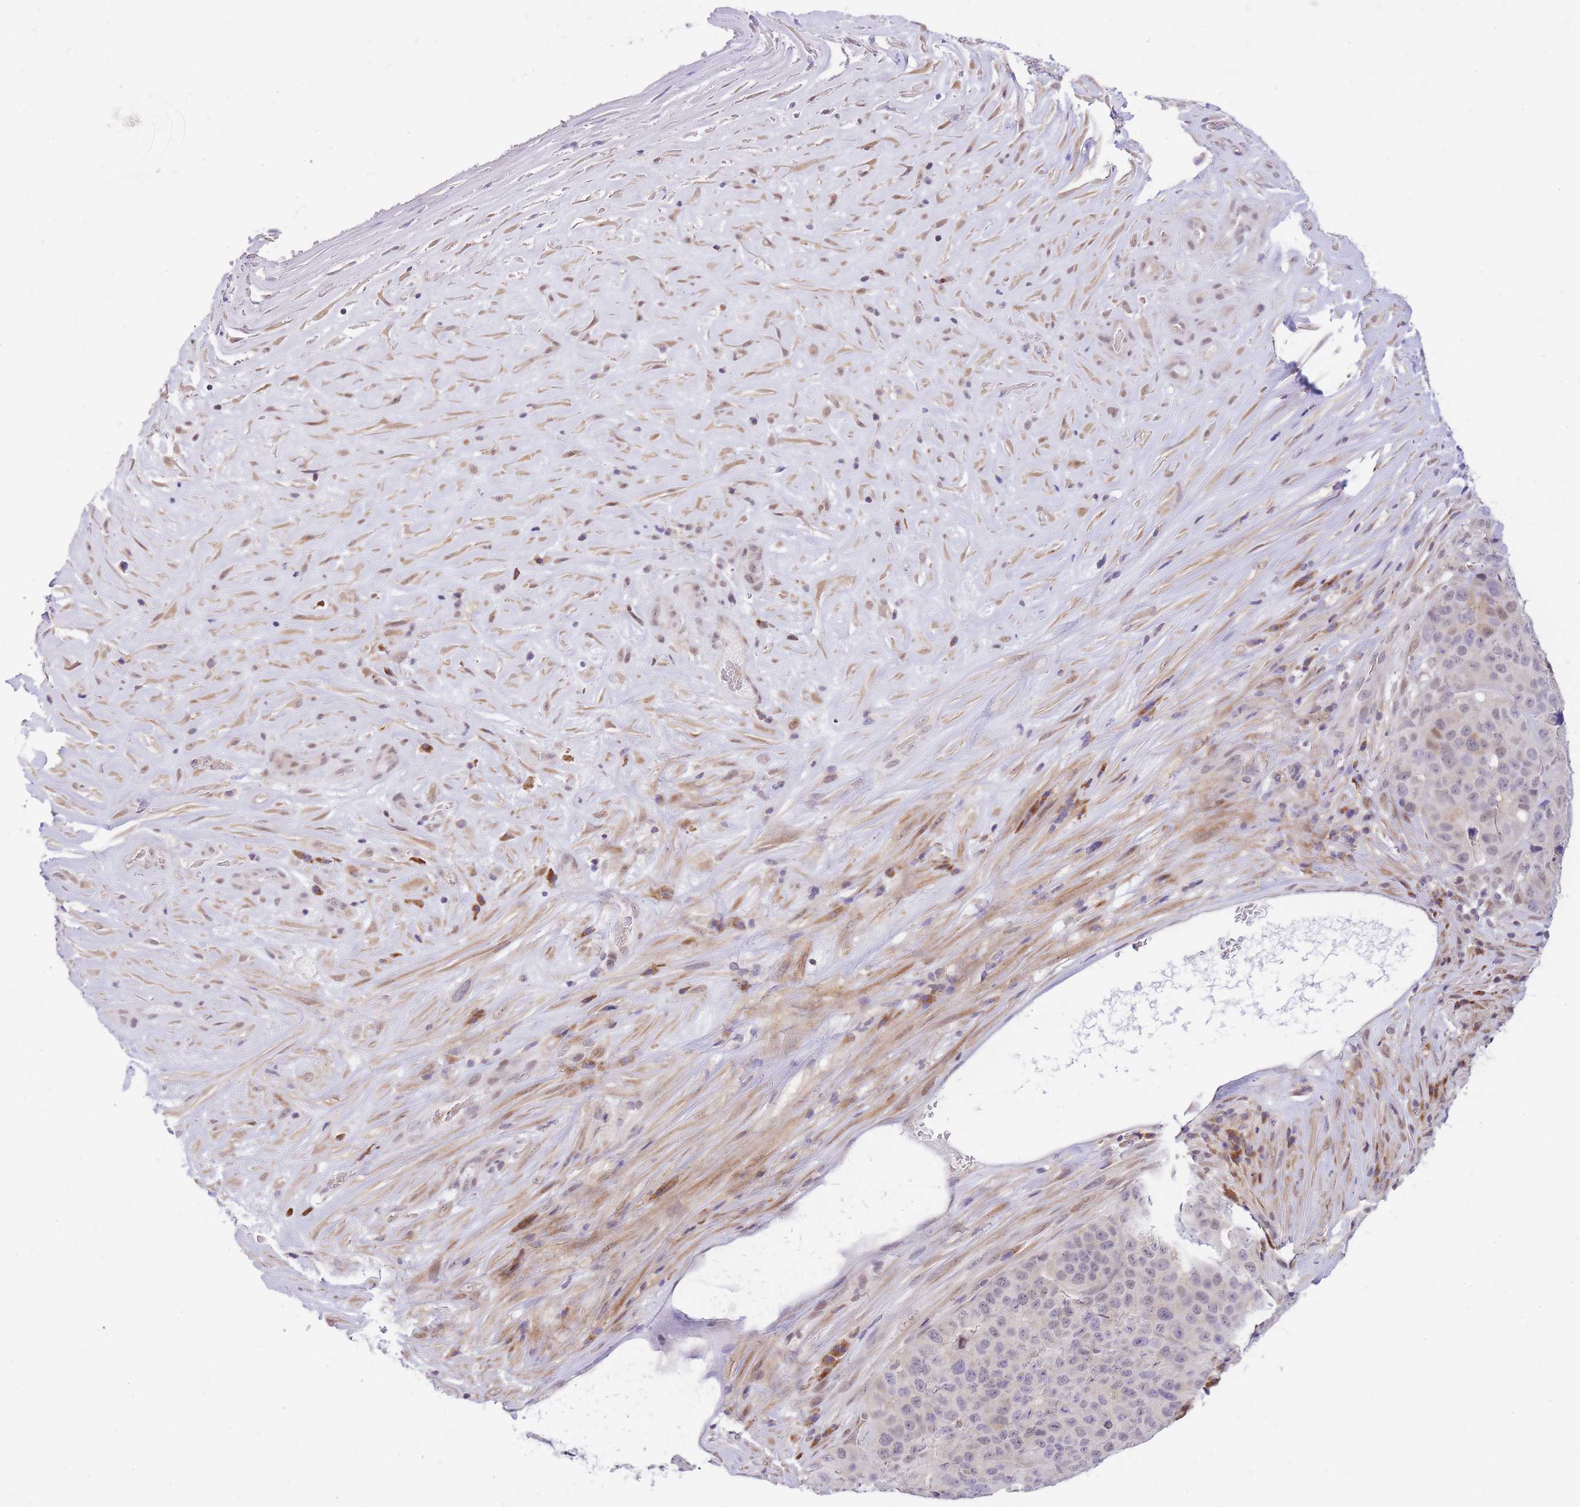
{"staining": {"intensity": "moderate", "quantity": "<25%", "location": "nuclear"}, "tissue": "stomach cancer", "cell_type": "Tumor cells", "image_type": "cancer", "snomed": [{"axis": "morphology", "description": "Adenocarcinoma, NOS"}, {"axis": "topography", "description": "Stomach"}], "caption": "A low amount of moderate nuclear expression is appreciated in about <25% of tumor cells in adenocarcinoma (stomach) tissue. The protein of interest is shown in brown color, while the nuclei are stained blue.", "gene": "MINDY2", "patient": {"sex": "male", "age": 71}}